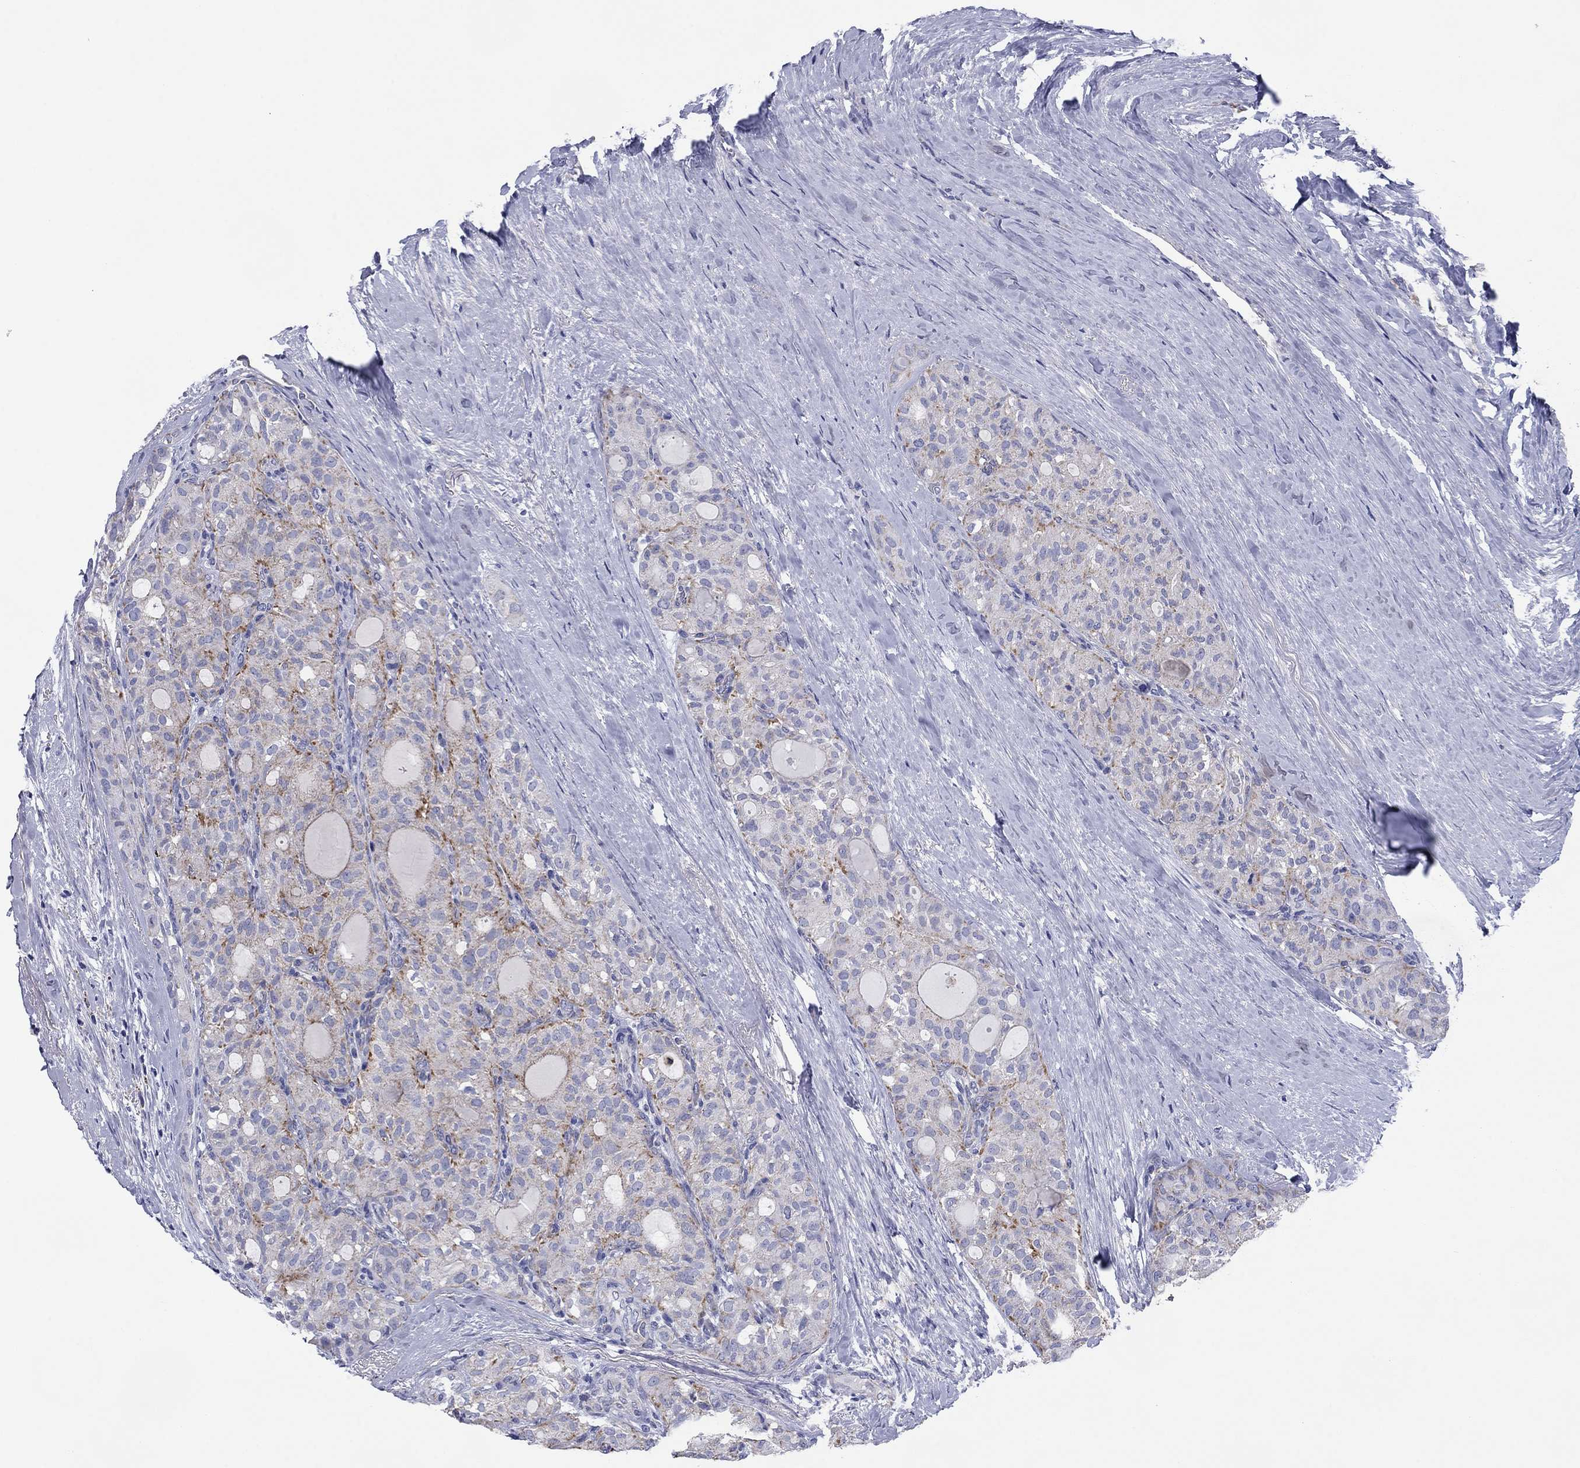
{"staining": {"intensity": "moderate", "quantity": "25%-75%", "location": "cytoplasmic/membranous"}, "tissue": "thyroid cancer", "cell_type": "Tumor cells", "image_type": "cancer", "snomed": [{"axis": "morphology", "description": "Follicular adenoma carcinoma, NOS"}, {"axis": "topography", "description": "Thyroid gland"}], "caption": "DAB immunohistochemical staining of thyroid follicular adenoma carcinoma demonstrates moderate cytoplasmic/membranous protein expression in about 25%-75% of tumor cells.", "gene": "MGST3", "patient": {"sex": "male", "age": 75}}